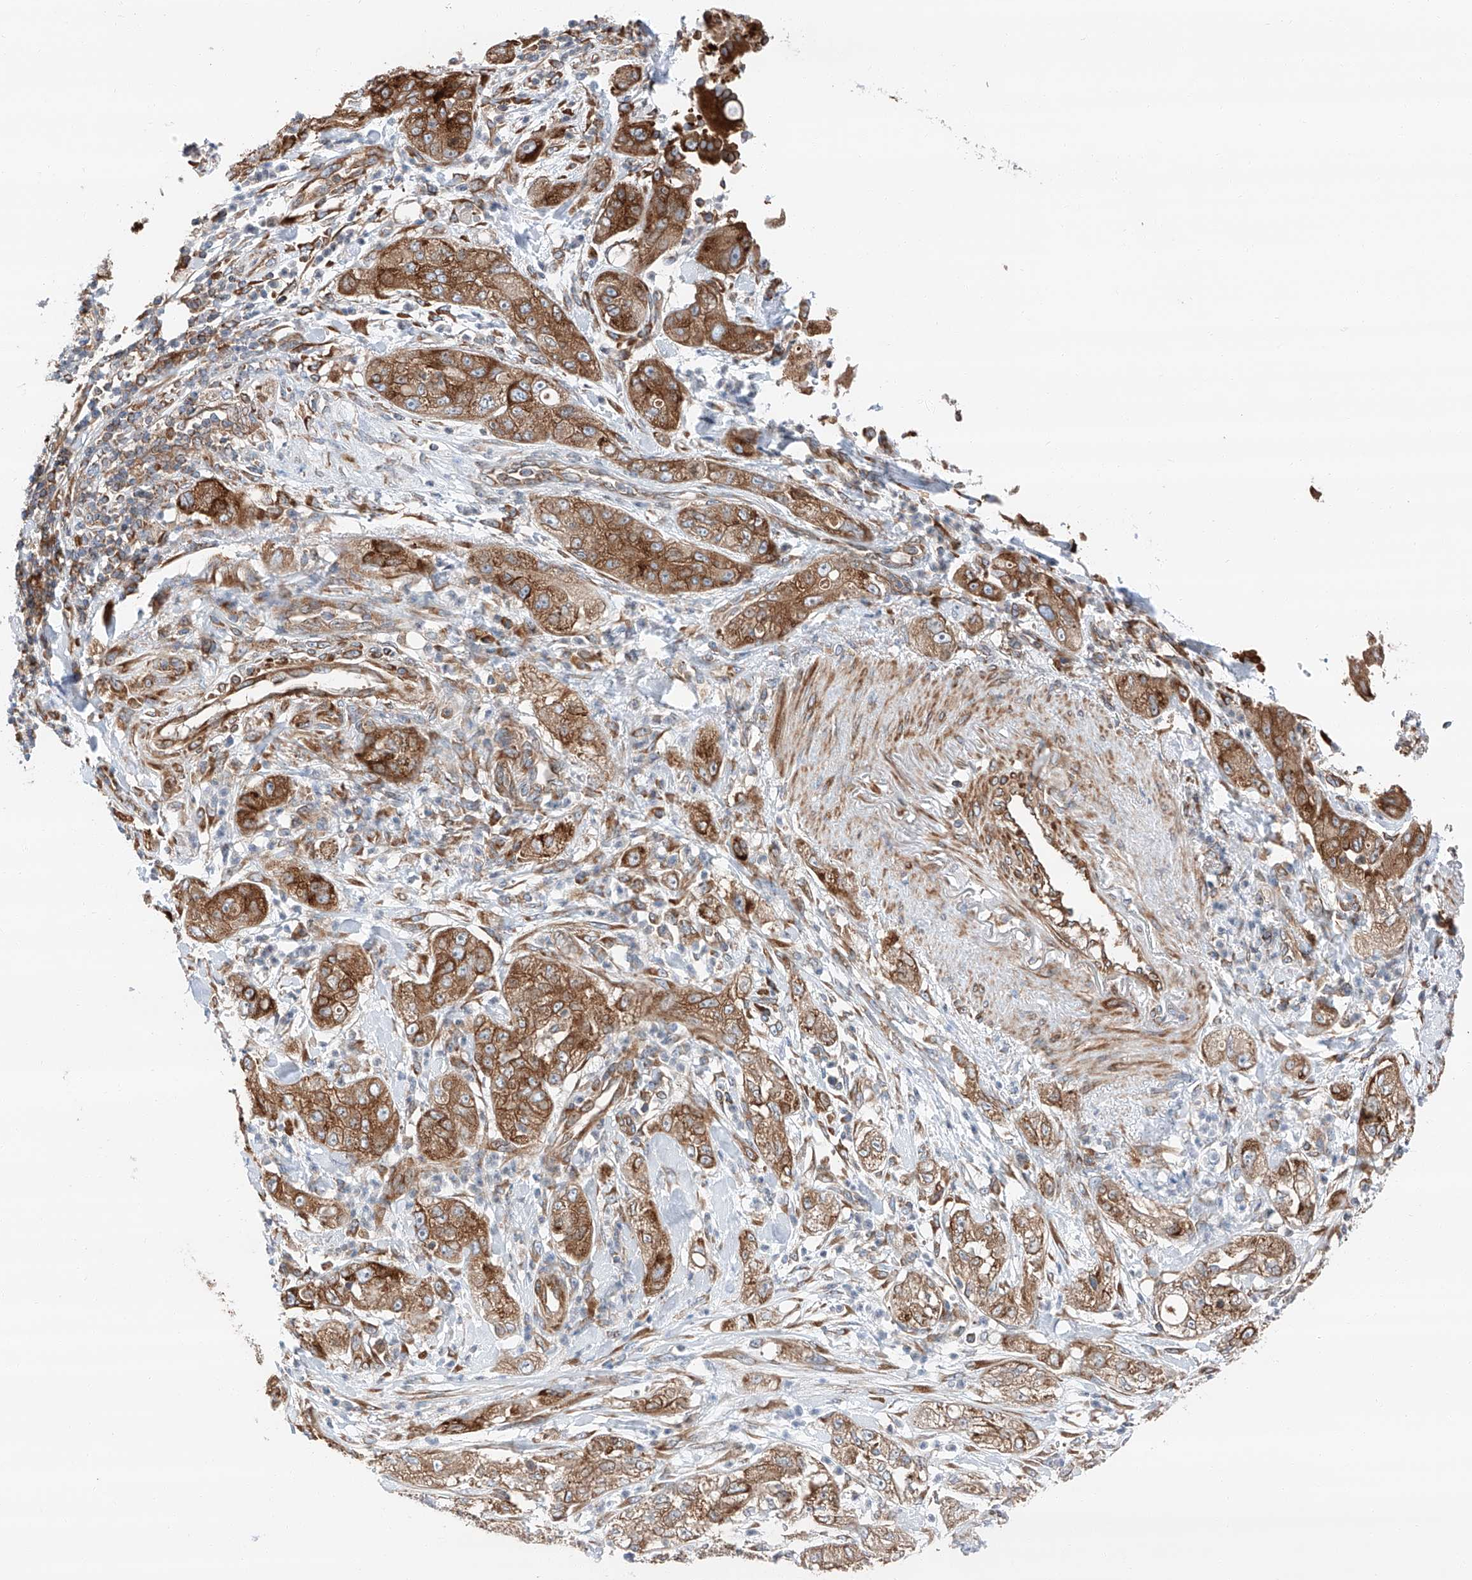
{"staining": {"intensity": "moderate", "quantity": ">75%", "location": "cytoplasmic/membranous"}, "tissue": "pancreatic cancer", "cell_type": "Tumor cells", "image_type": "cancer", "snomed": [{"axis": "morphology", "description": "Adenocarcinoma, NOS"}, {"axis": "topography", "description": "Pancreas"}], "caption": "Brown immunohistochemical staining in human pancreatic cancer (adenocarcinoma) shows moderate cytoplasmic/membranous positivity in about >75% of tumor cells.", "gene": "ZC3H15", "patient": {"sex": "female", "age": 78}}